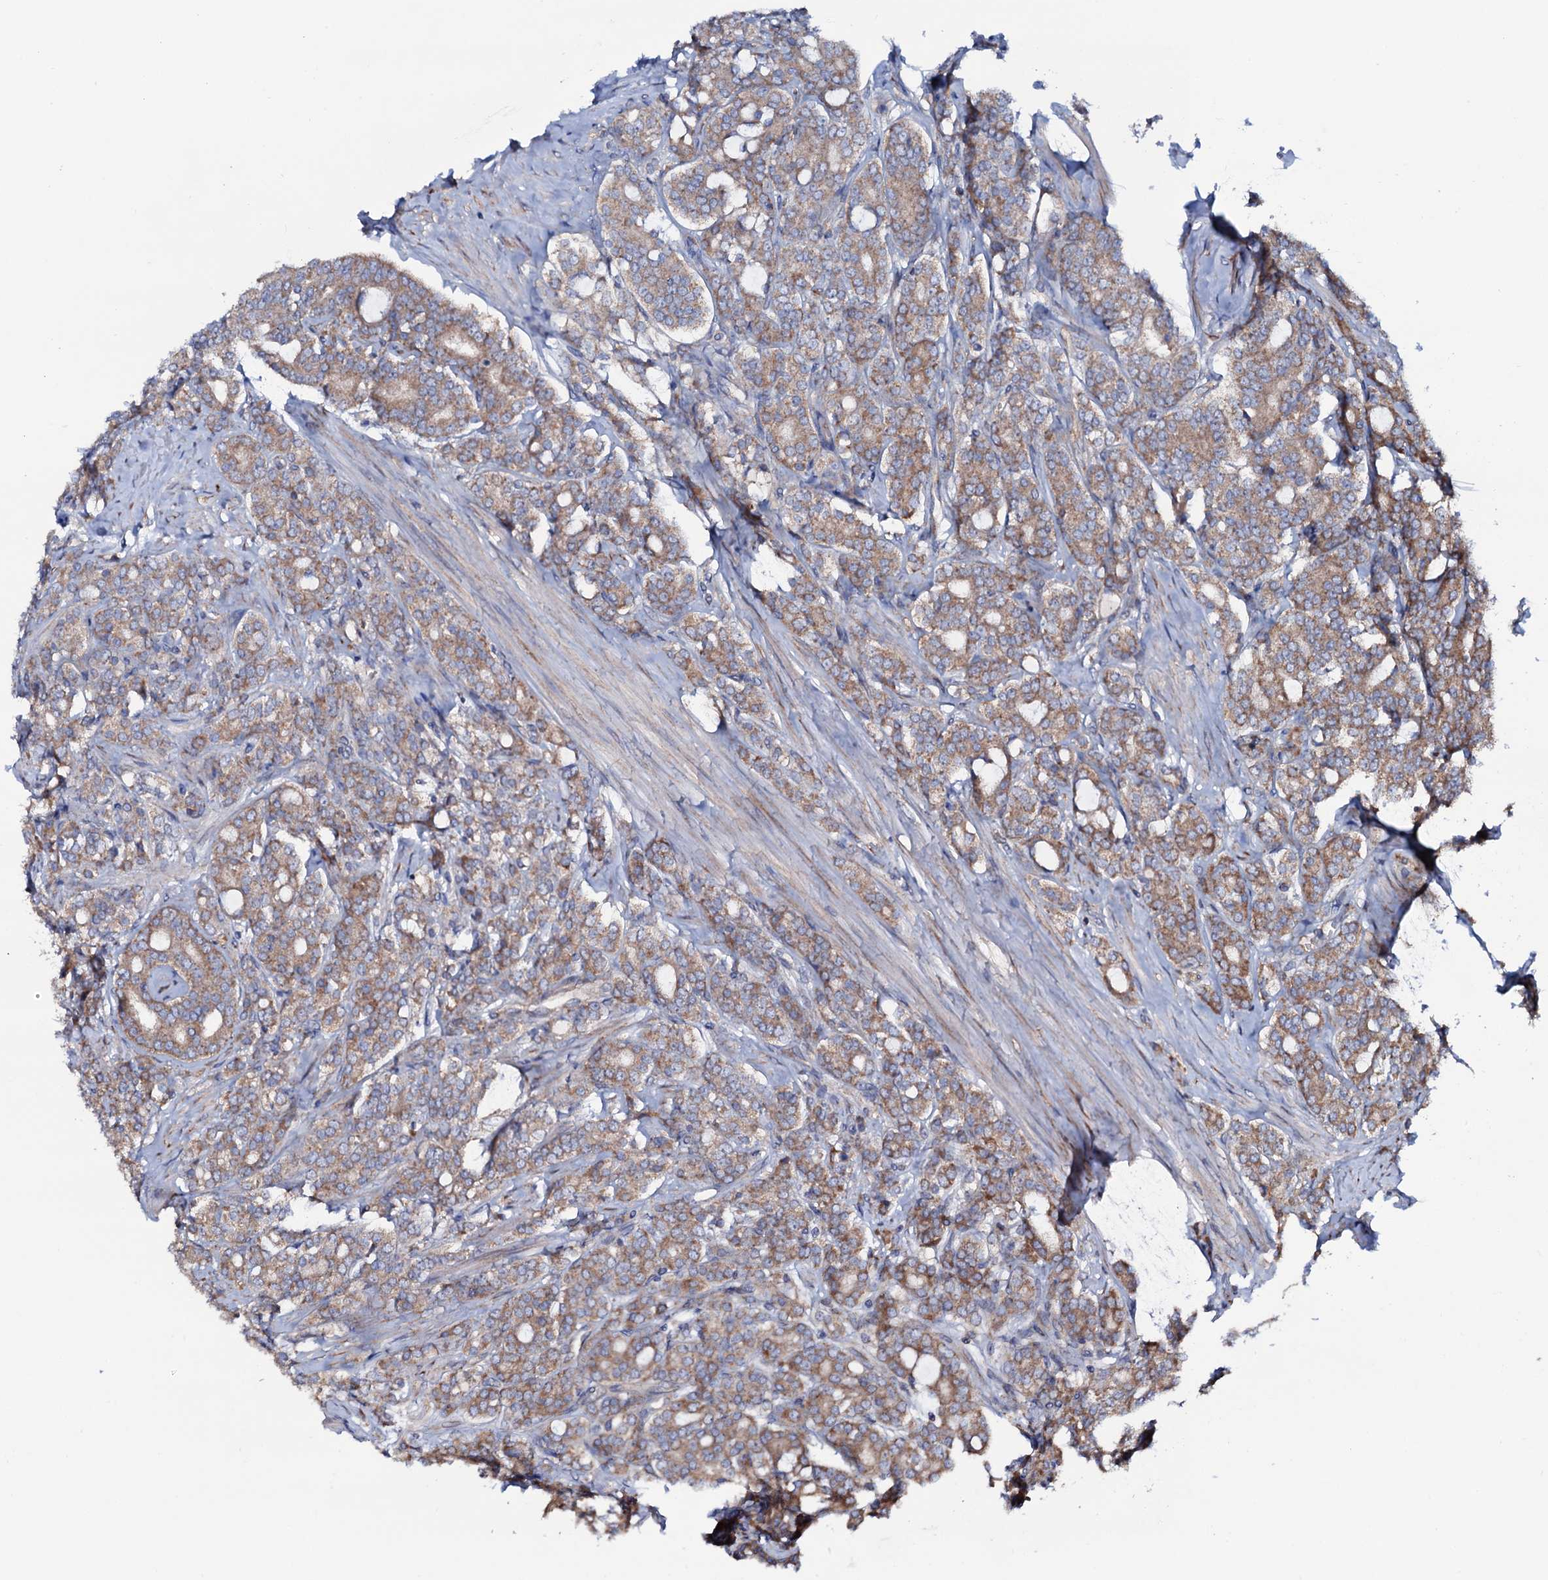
{"staining": {"intensity": "moderate", "quantity": ">75%", "location": "cytoplasmic/membranous"}, "tissue": "prostate cancer", "cell_type": "Tumor cells", "image_type": "cancer", "snomed": [{"axis": "morphology", "description": "Adenocarcinoma, High grade"}, {"axis": "topography", "description": "Prostate"}], "caption": "A histopathology image of high-grade adenocarcinoma (prostate) stained for a protein displays moderate cytoplasmic/membranous brown staining in tumor cells. Nuclei are stained in blue.", "gene": "STARD13", "patient": {"sex": "male", "age": 62}}